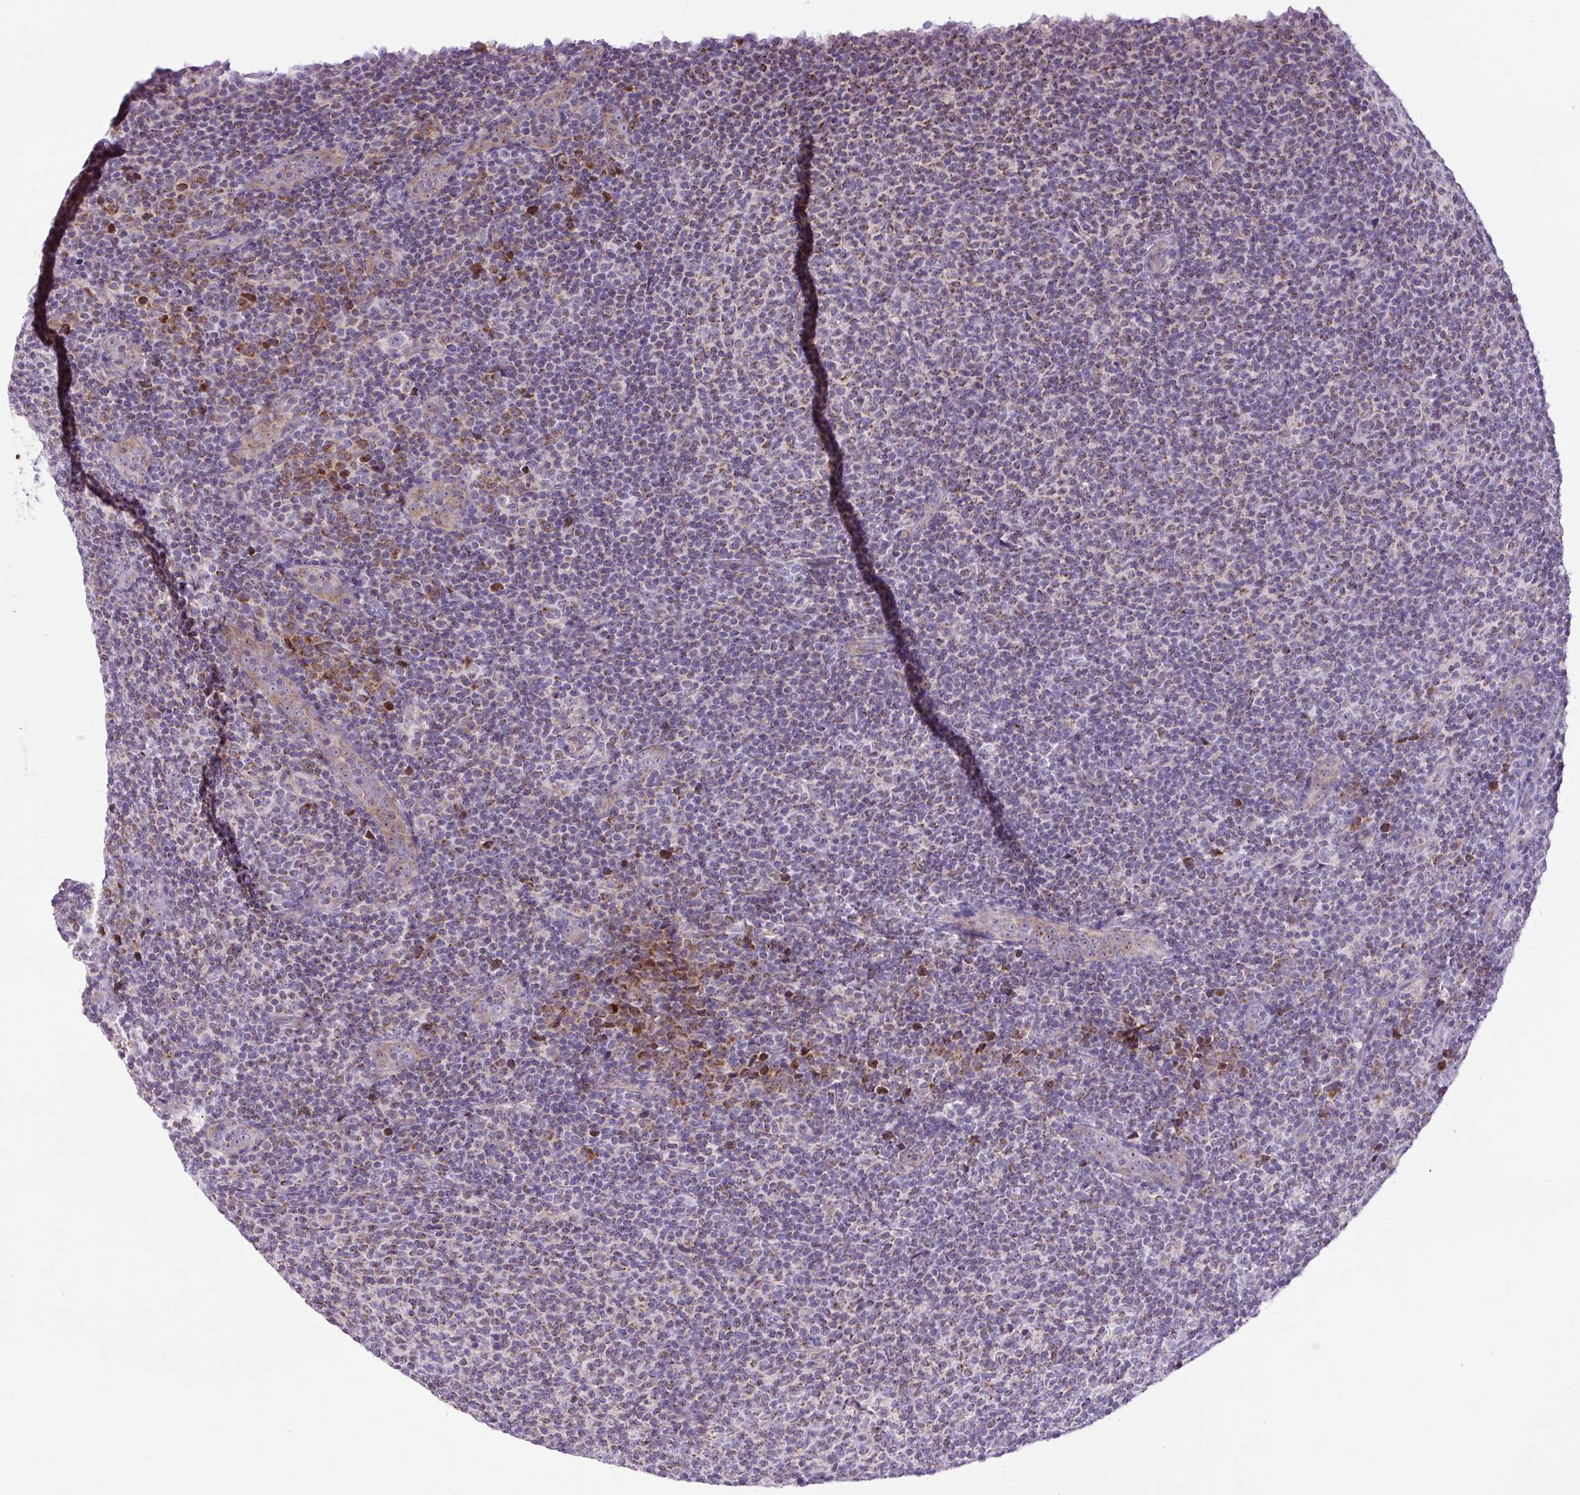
{"staining": {"intensity": "moderate", "quantity": "25%-75%", "location": "cytoplasmic/membranous"}, "tissue": "lymphoma", "cell_type": "Tumor cells", "image_type": "cancer", "snomed": [{"axis": "morphology", "description": "Malignant lymphoma, non-Hodgkin's type, Low grade"}, {"axis": "topography", "description": "Lymph node"}], "caption": "Immunohistochemical staining of low-grade malignant lymphoma, non-Hodgkin's type reveals moderate cytoplasmic/membranous protein staining in about 25%-75% of tumor cells. (DAB (3,3'-diaminobenzidine) IHC, brown staining for protein, blue staining for nuclei).", "gene": "ZNF596", "patient": {"sex": "male", "age": 66}}